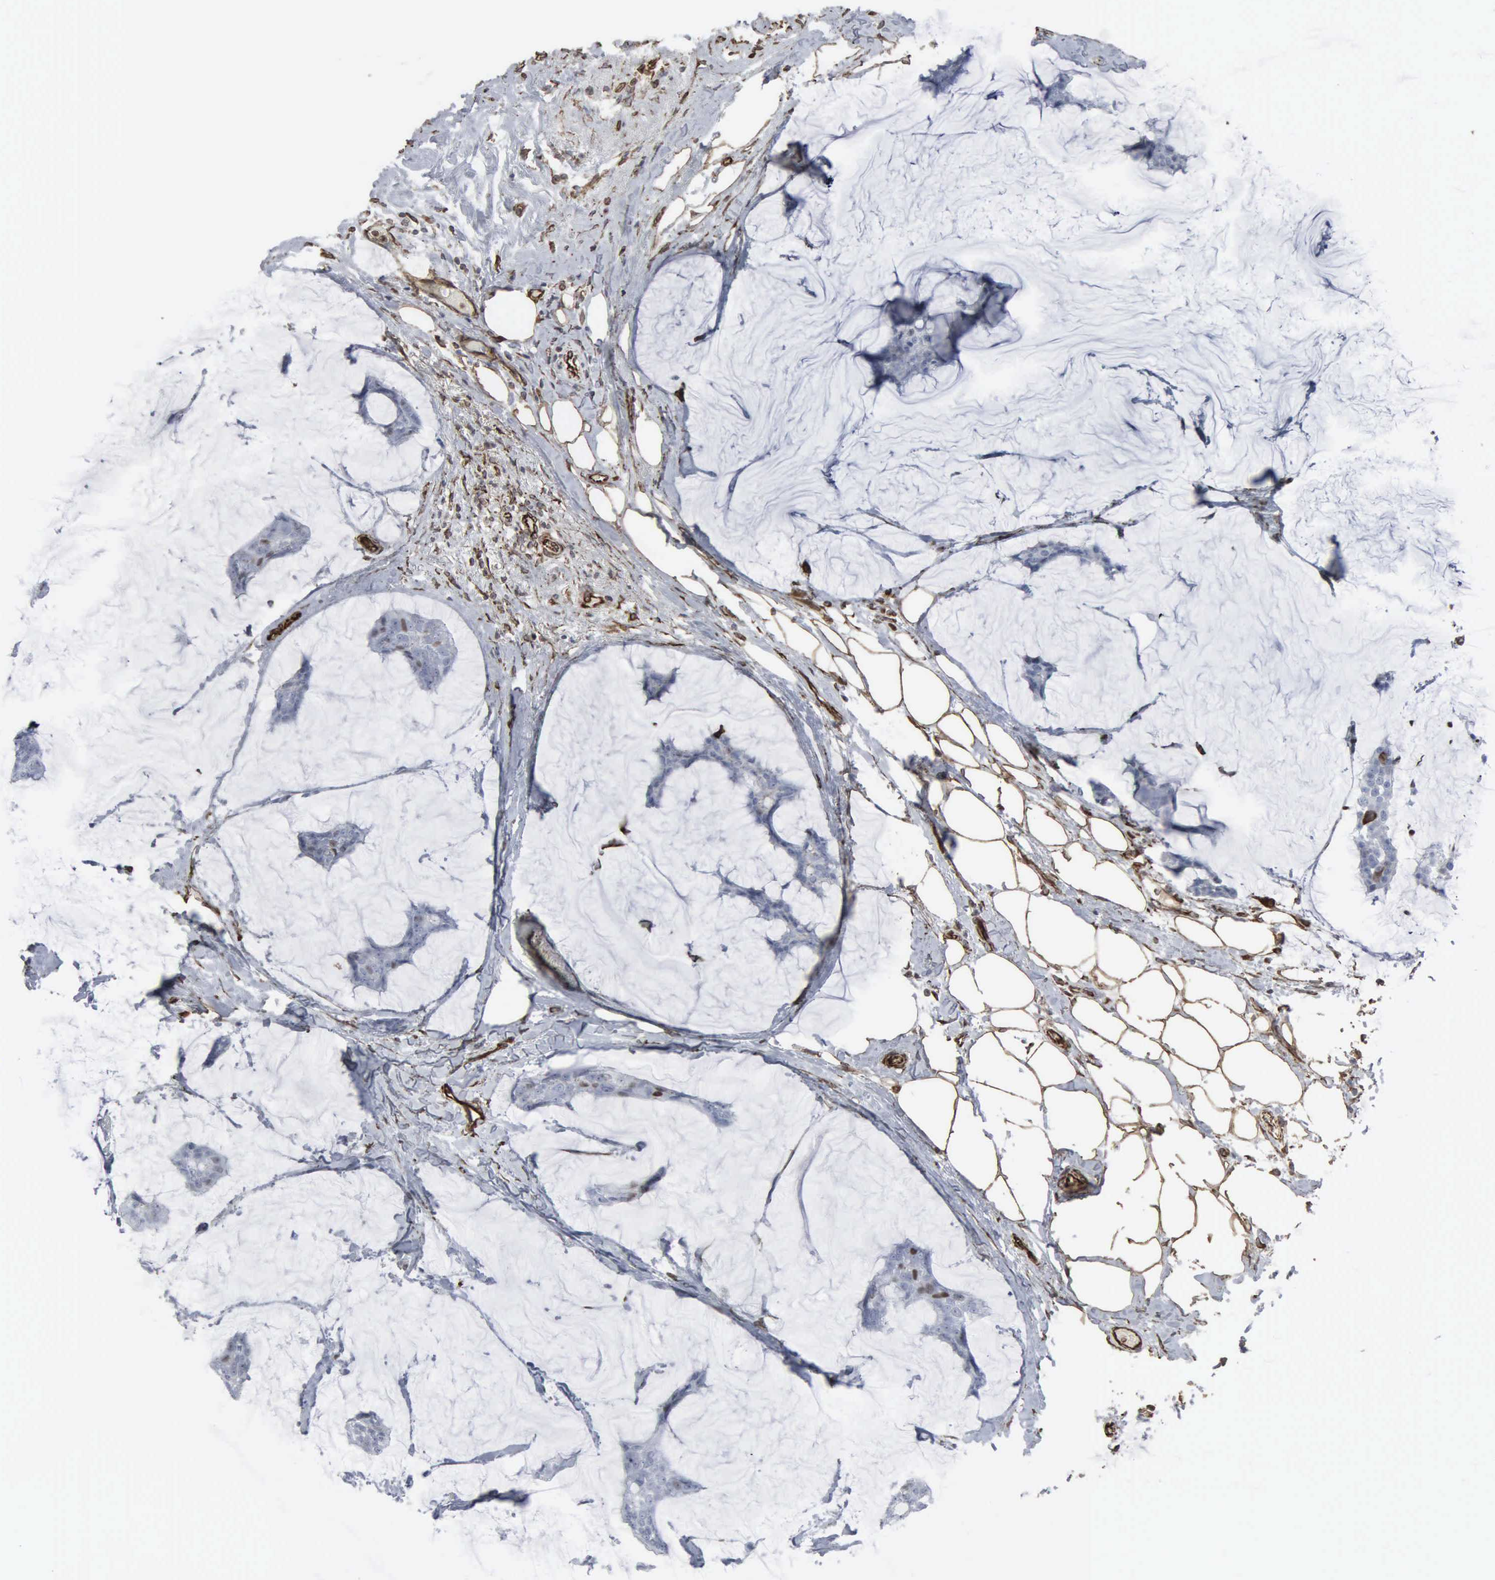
{"staining": {"intensity": "weak", "quantity": "<25%", "location": "nuclear"}, "tissue": "breast cancer", "cell_type": "Tumor cells", "image_type": "cancer", "snomed": [{"axis": "morphology", "description": "Duct carcinoma"}, {"axis": "topography", "description": "Breast"}], "caption": "This is an IHC histopathology image of human breast cancer (invasive ductal carcinoma). There is no positivity in tumor cells.", "gene": "CCNE1", "patient": {"sex": "female", "age": 93}}